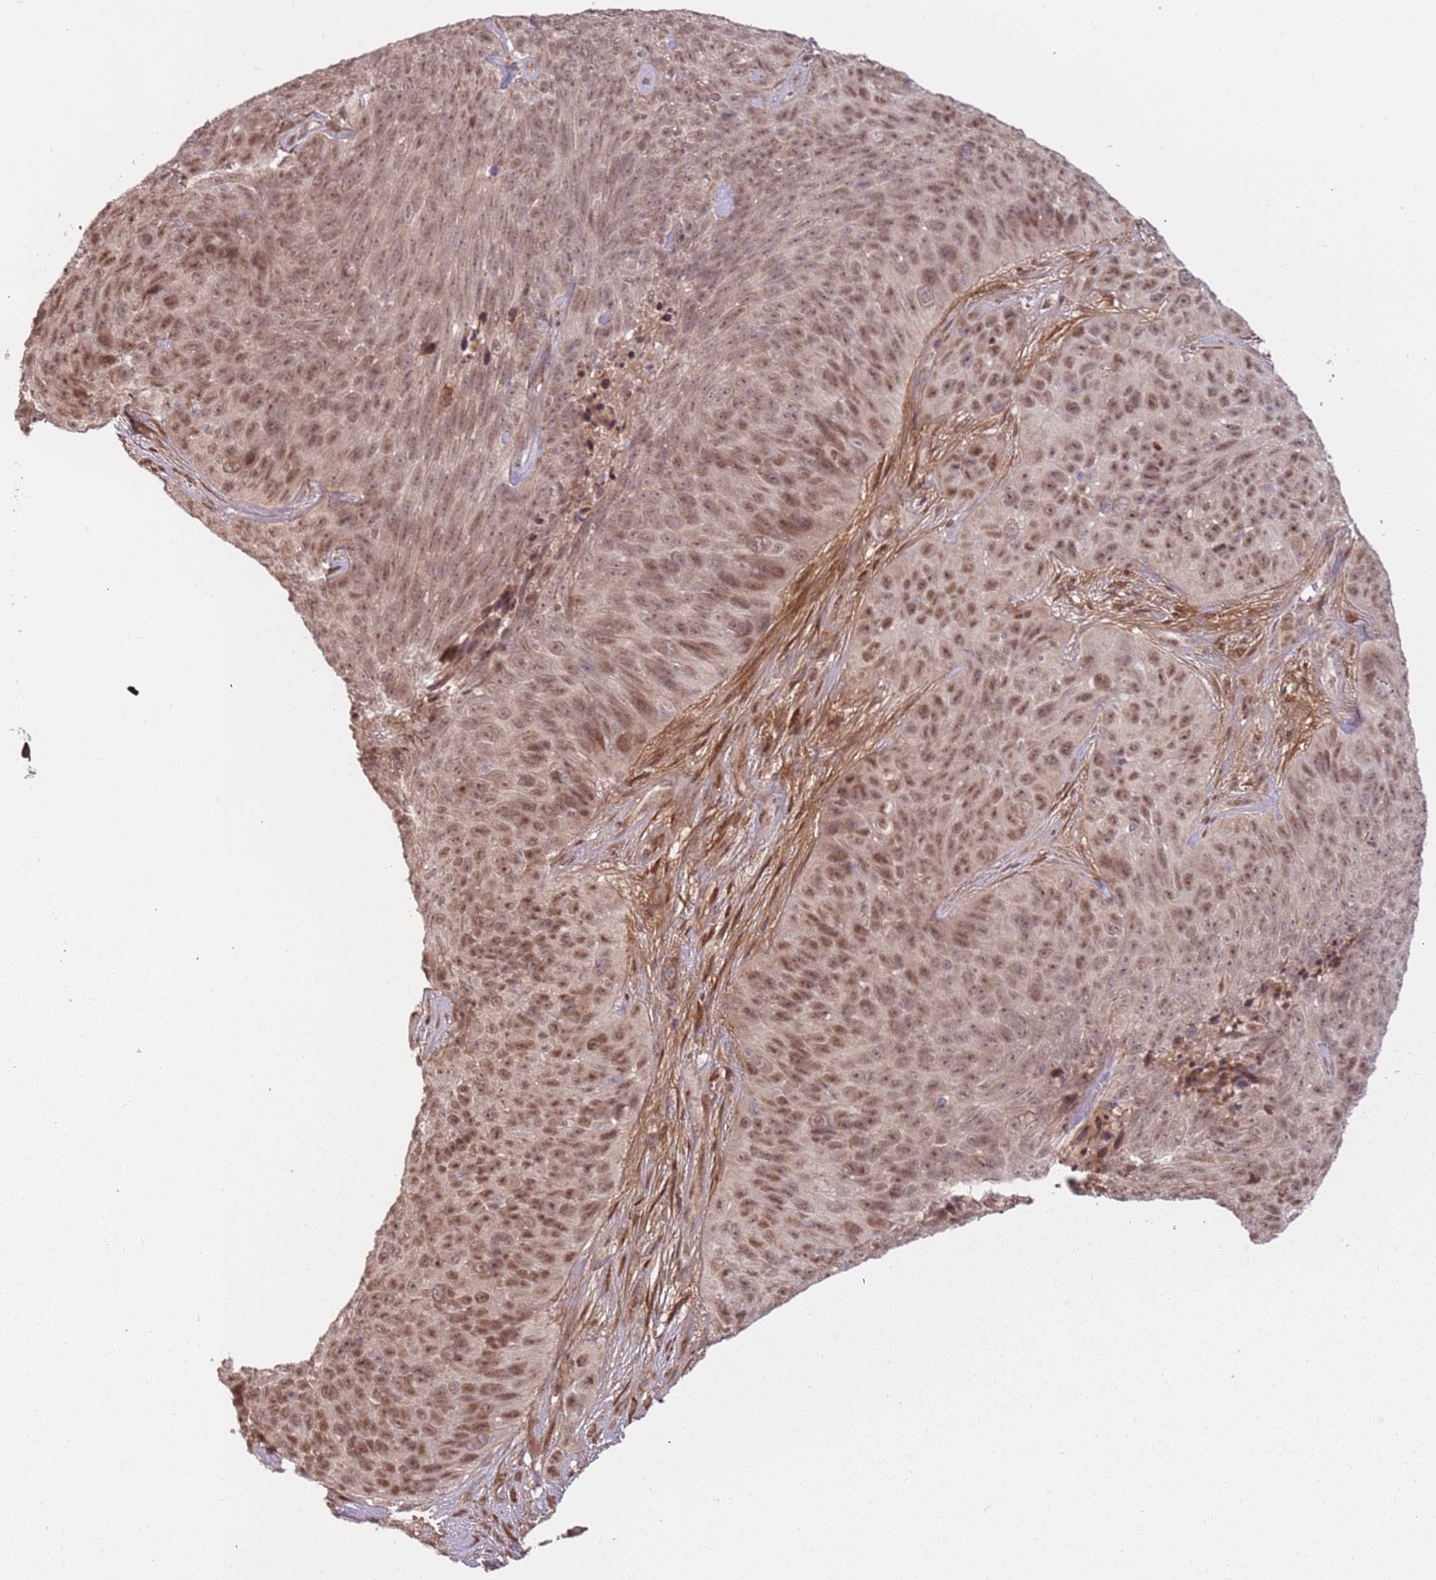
{"staining": {"intensity": "moderate", "quantity": ">75%", "location": "nuclear"}, "tissue": "skin cancer", "cell_type": "Tumor cells", "image_type": "cancer", "snomed": [{"axis": "morphology", "description": "Squamous cell carcinoma, NOS"}, {"axis": "topography", "description": "Skin"}], "caption": "IHC photomicrograph of human skin squamous cell carcinoma stained for a protein (brown), which reveals medium levels of moderate nuclear expression in approximately >75% of tumor cells.", "gene": "POLR3H", "patient": {"sex": "female", "age": 87}}